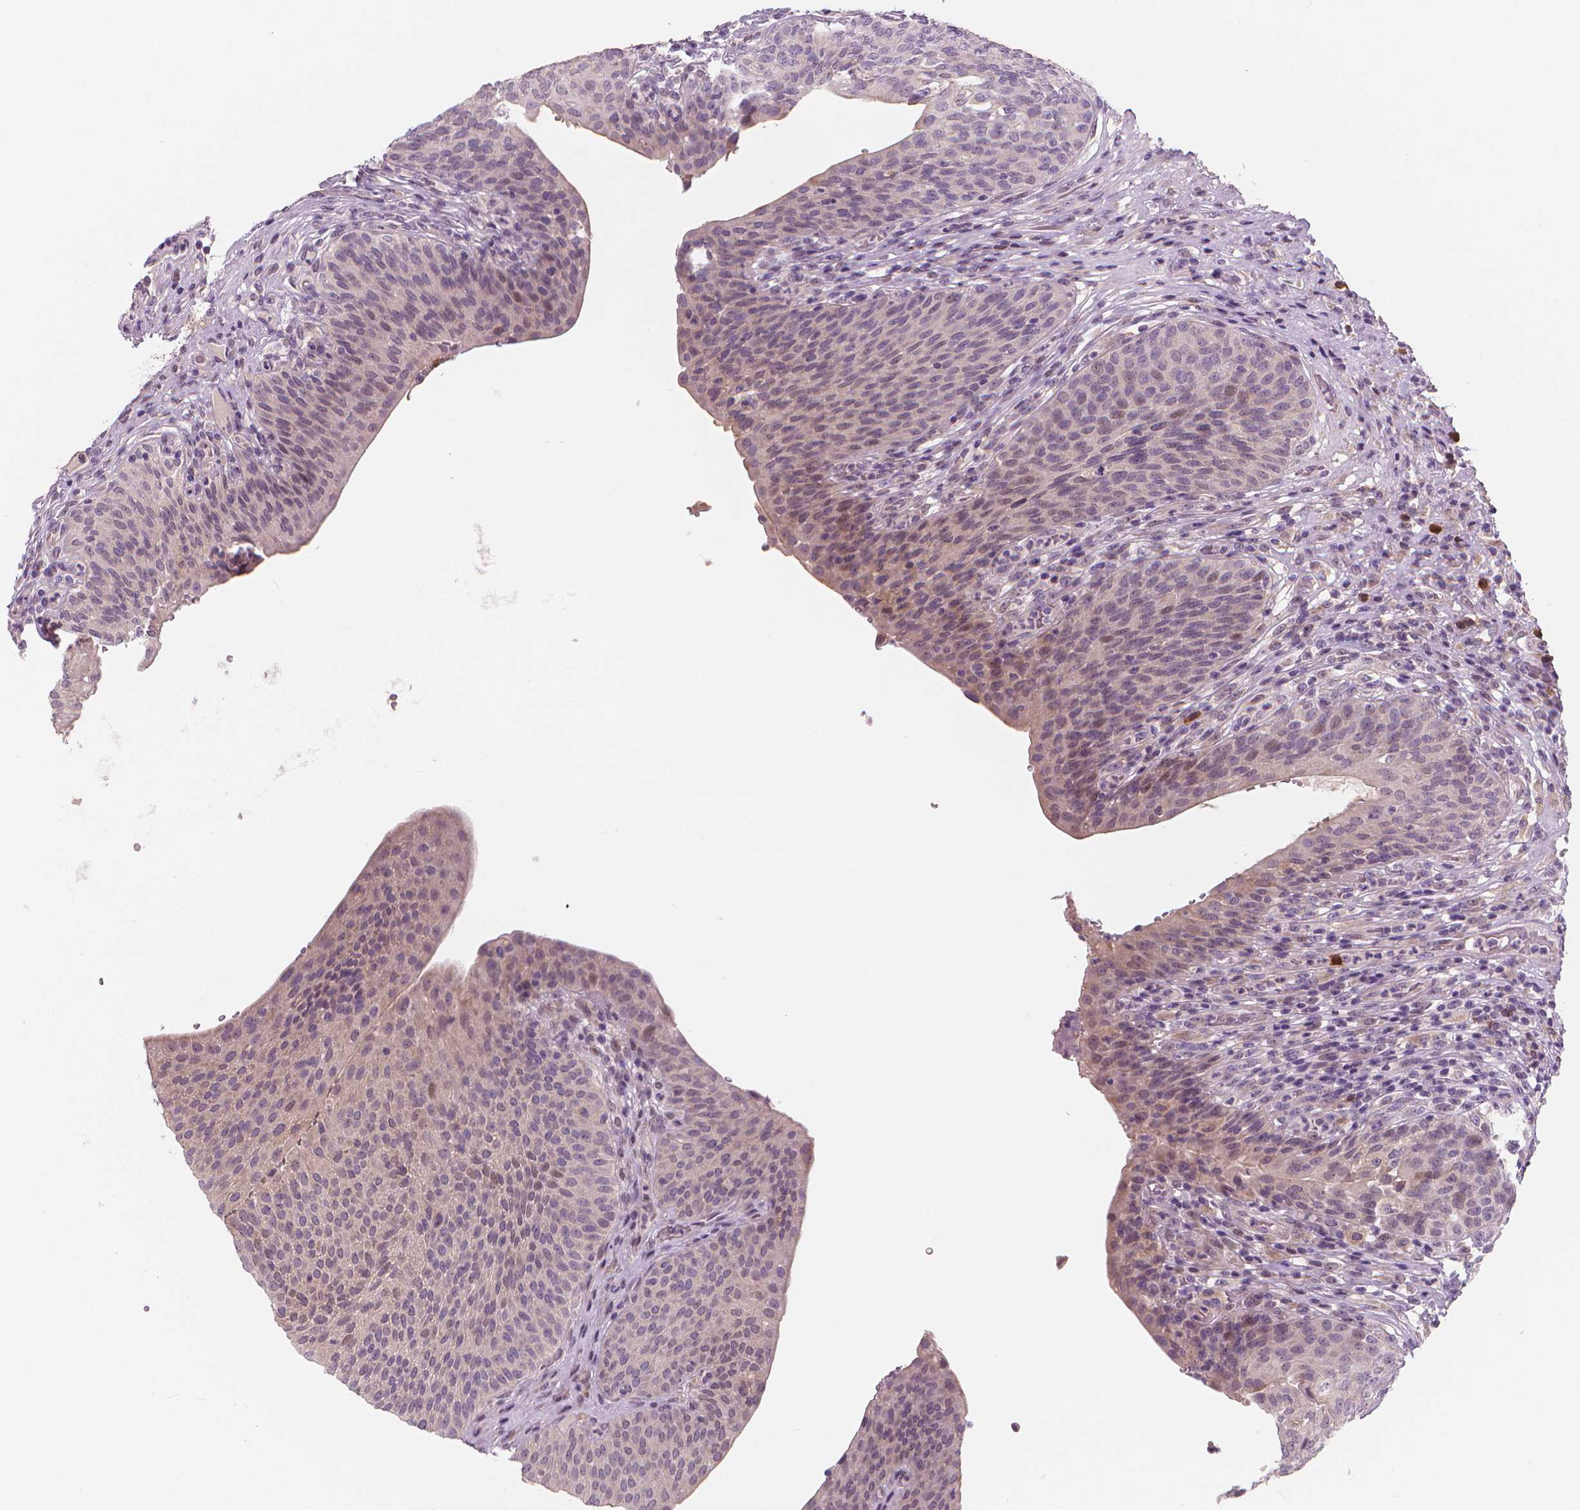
{"staining": {"intensity": "weak", "quantity": "<25%", "location": "nuclear"}, "tissue": "urinary bladder", "cell_type": "Urothelial cells", "image_type": "normal", "snomed": [{"axis": "morphology", "description": "Normal tissue, NOS"}, {"axis": "topography", "description": "Urinary bladder"}, {"axis": "topography", "description": "Peripheral nerve tissue"}], "caption": "Urothelial cells show no significant protein staining in unremarkable urinary bladder. The staining was performed using DAB to visualize the protein expression in brown, while the nuclei were stained in blue with hematoxylin (Magnification: 20x).", "gene": "RNASE7", "patient": {"sex": "male", "age": 66}}